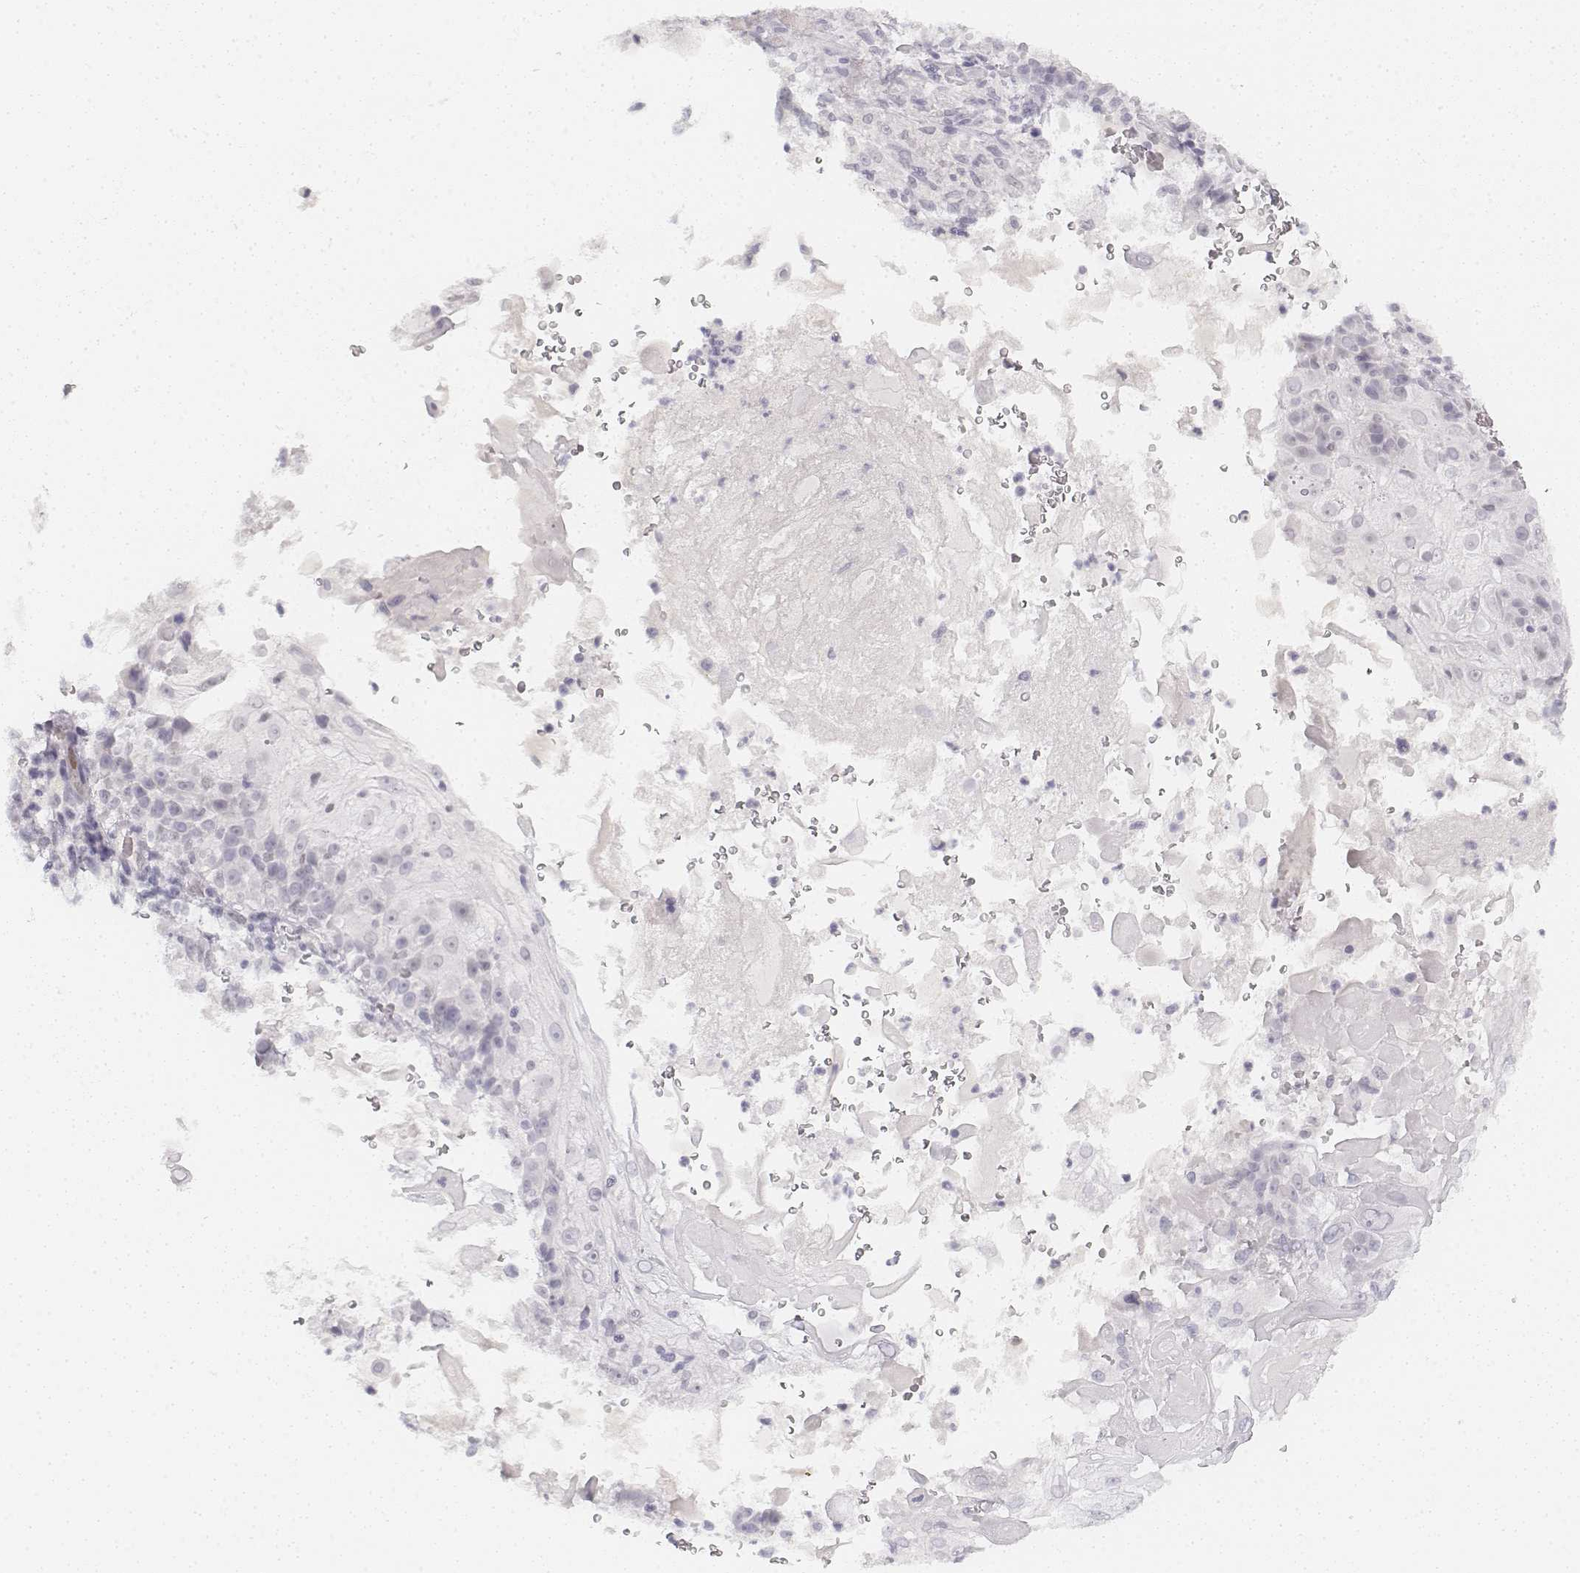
{"staining": {"intensity": "negative", "quantity": "none", "location": "none"}, "tissue": "skin cancer", "cell_type": "Tumor cells", "image_type": "cancer", "snomed": [{"axis": "morphology", "description": "Normal tissue, NOS"}, {"axis": "morphology", "description": "Squamous cell carcinoma, NOS"}, {"axis": "topography", "description": "Skin"}], "caption": "The image displays no significant staining in tumor cells of skin cancer (squamous cell carcinoma).", "gene": "KRTAP2-1", "patient": {"sex": "female", "age": 83}}